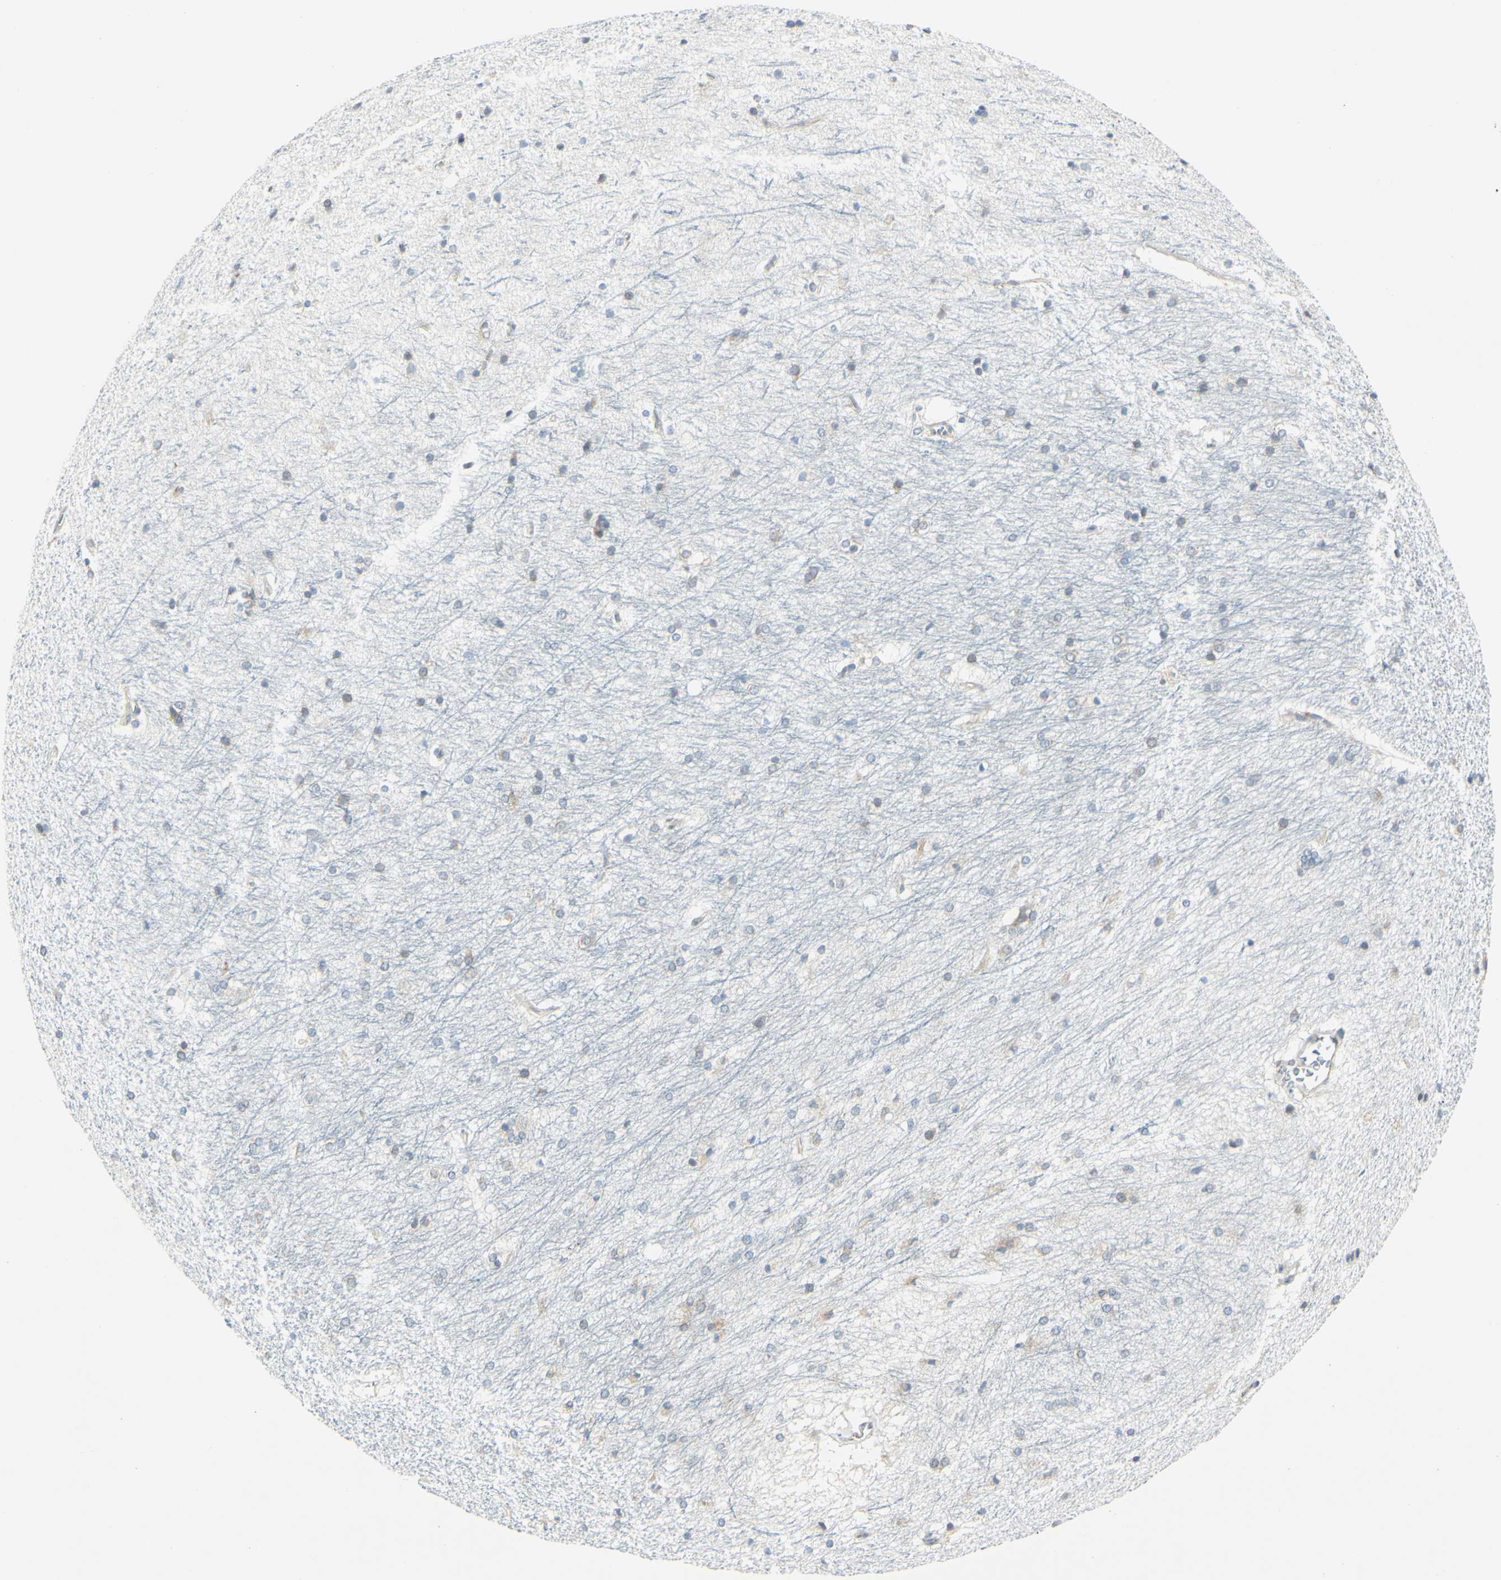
{"staining": {"intensity": "weak", "quantity": "<25%", "location": "cytoplasmic/membranous"}, "tissue": "hippocampus", "cell_type": "Glial cells", "image_type": "normal", "snomed": [{"axis": "morphology", "description": "Normal tissue, NOS"}, {"axis": "topography", "description": "Hippocampus"}], "caption": "Glial cells show no significant expression in normal hippocampus.", "gene": "SELENOS", "patient": {"sex": "female", "age": 19}}